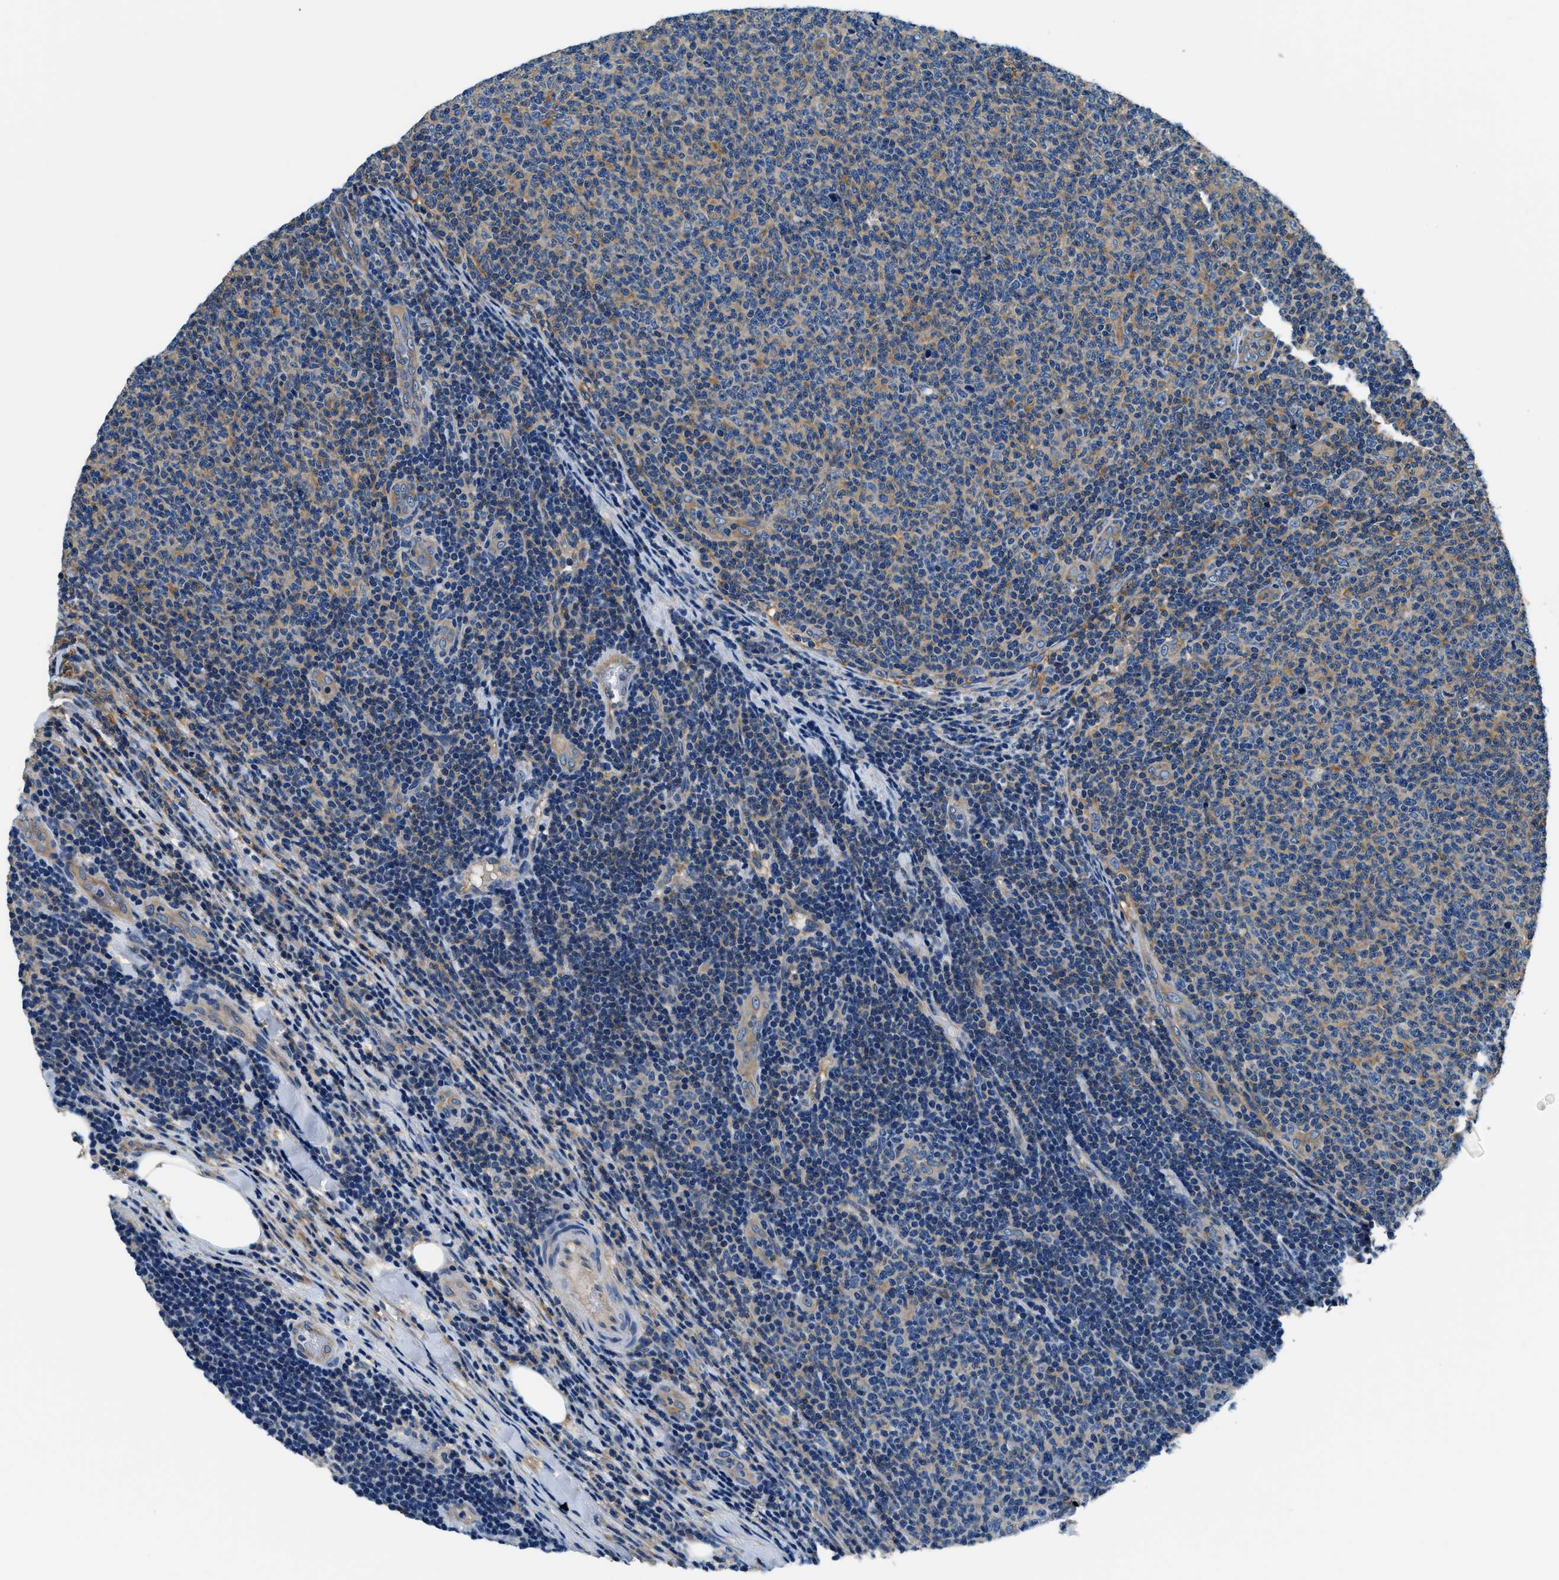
{"staining": {"intensity": "weak", "quantity": "<25%", "location": "cytoplasmic/membranous"}, "tissue": "lymphoma", "cell_type": "Tumor cells", "image_type": "cancer", "snomed": [{"axis": "morphology", "description": "Malignant lymphoma, non-Hodgkin's type, Low grade"}, {"axis": "topography", "description": "Lymph node"}], "caption": "This is a photomicrograph of IHC staining of lymphoma, which shows no expression in tumor cells.", "gene": "EEA1", "patient": {"sex": "male", "age": 66}}